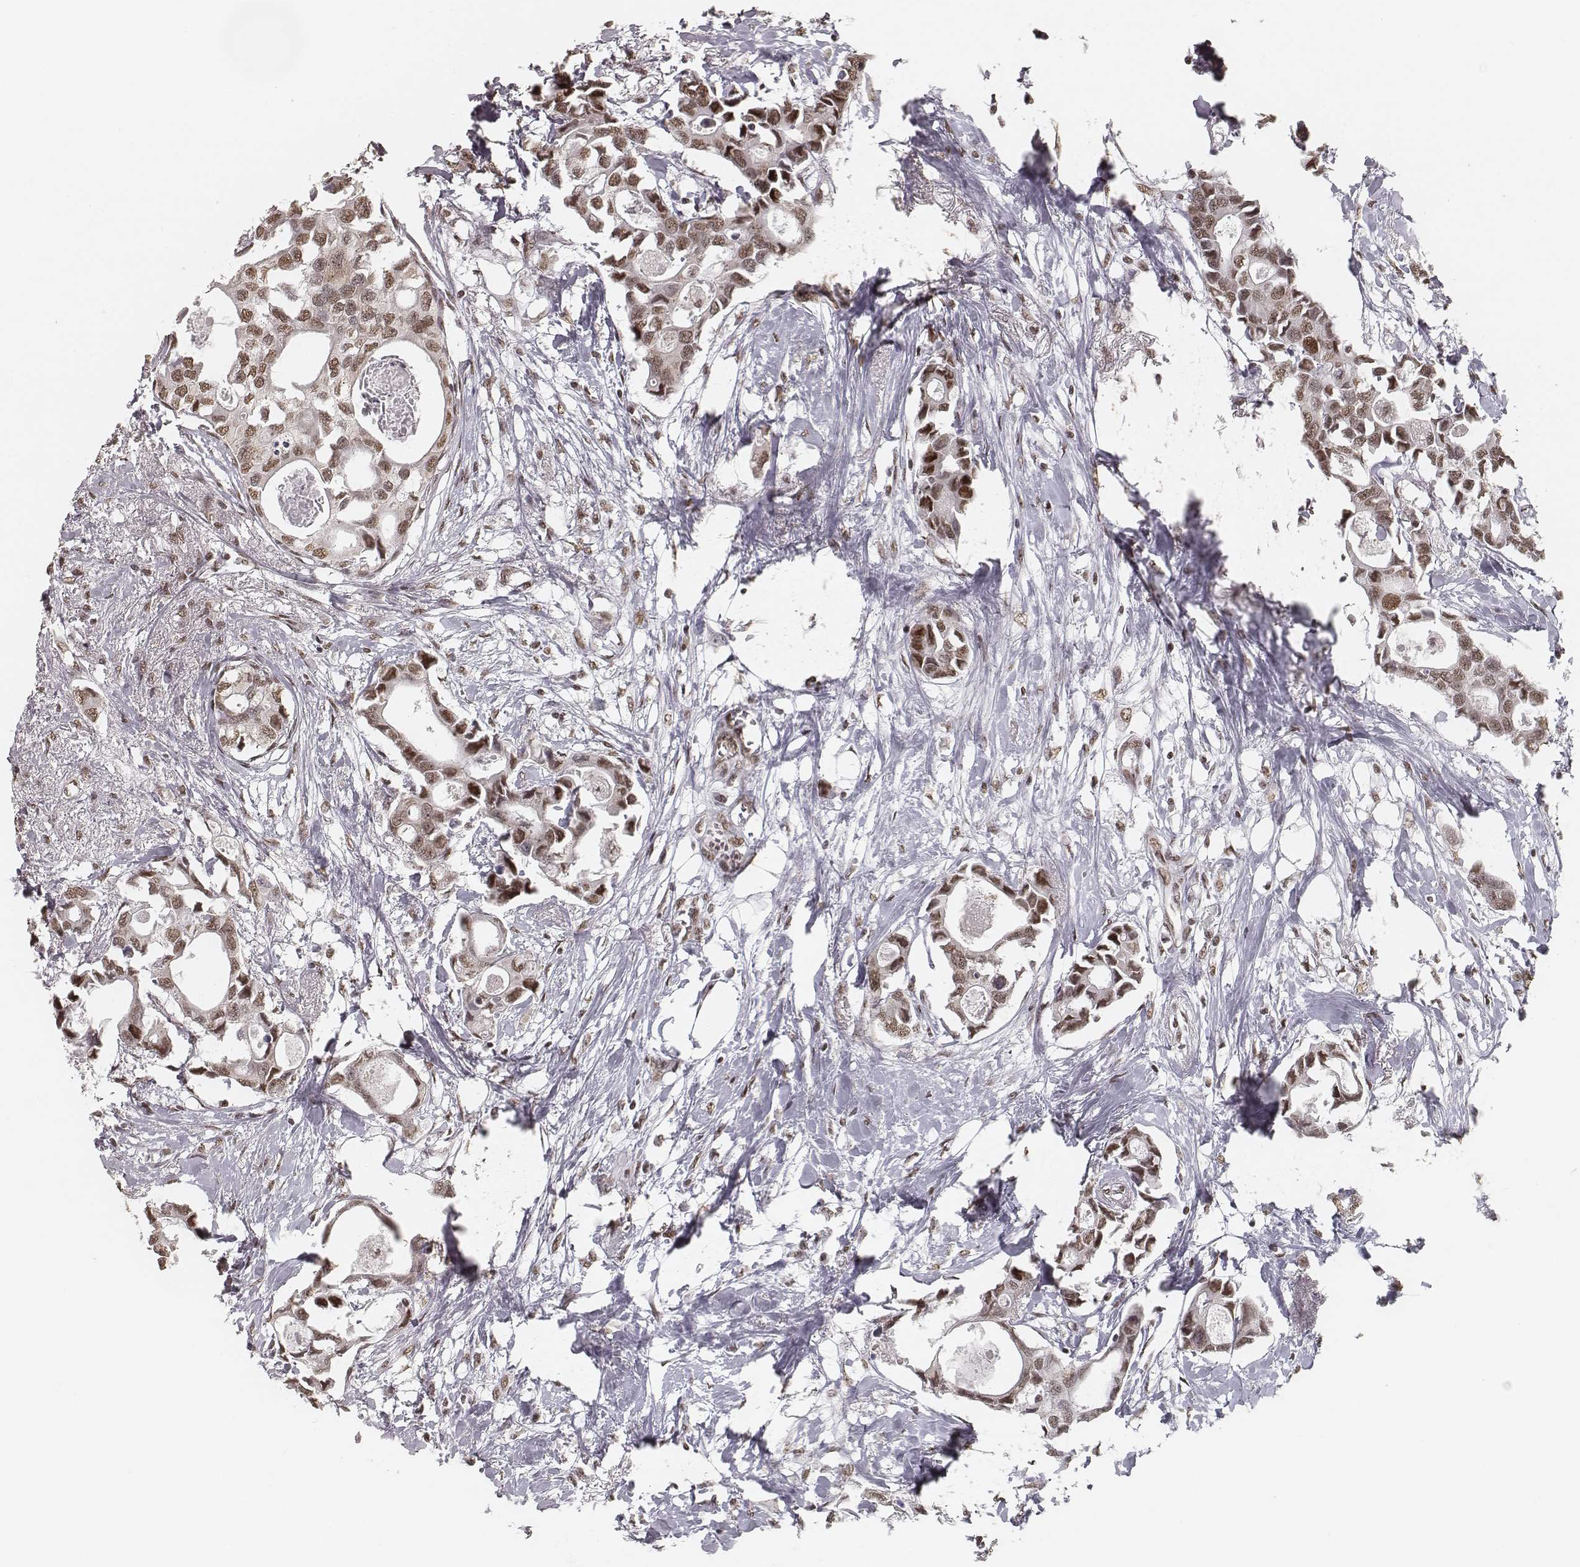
{"staining": {"intensity": "moderate", "quantity": ">75%", "location": "nuclear"}, "tissue": "breast cancer", "cell_type": "Tumor cells", "image_type": "cancer", "snomed": [{"axis": "morphology", "description": "Duct carcinoma"}, {"axis": "topography", "description": "Breast"}], "caption": "About >75% of tumor cells in human breast intraductal carcinoma exhibit moderate nuclear protein staining as visualized by brown immunohistochemical staining.", "gene": "HMGA2", "patient": {"sex": "female", "age": 83}}